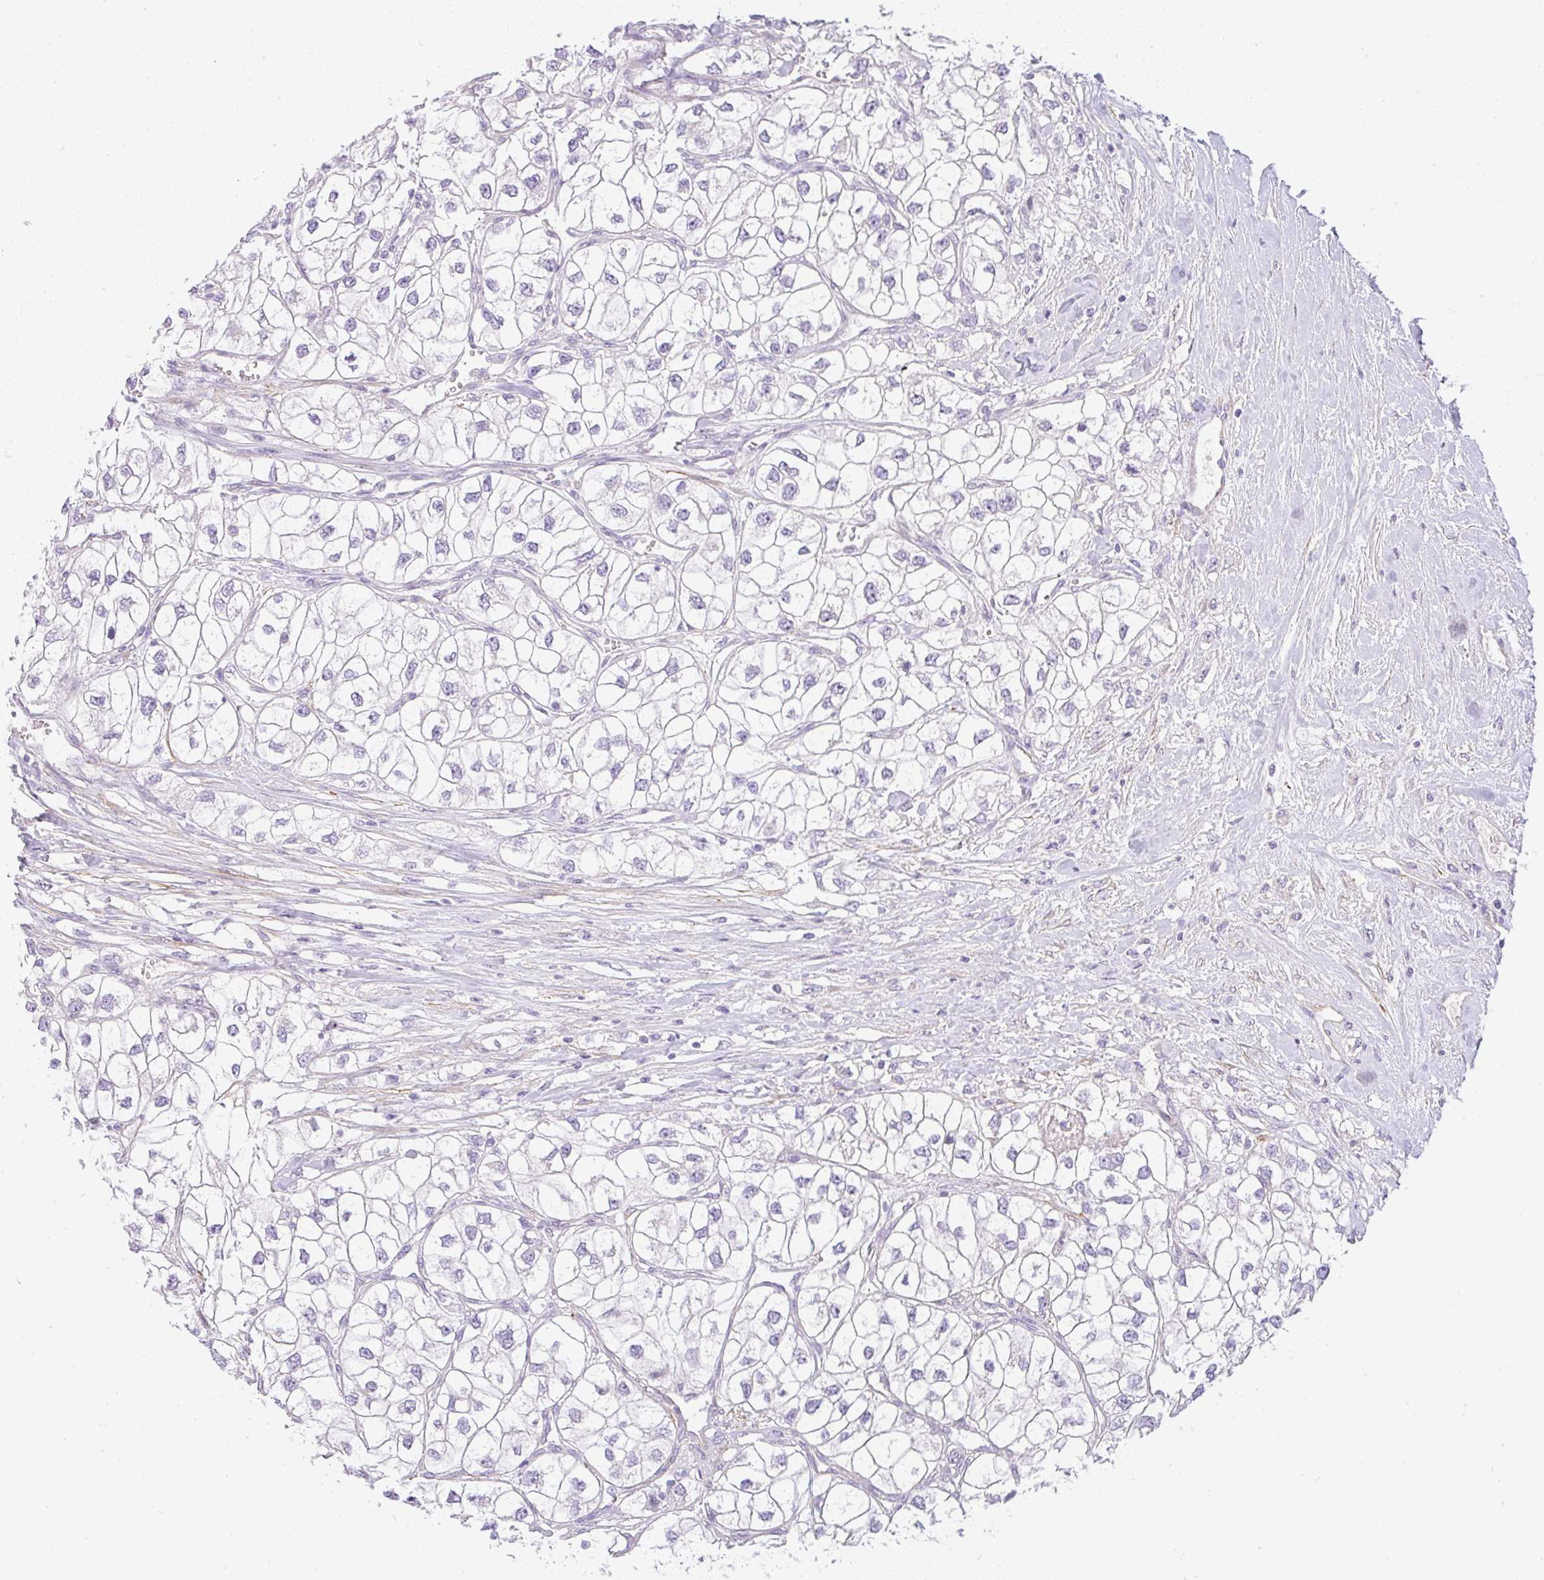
{"staining": {"intensity": "negative", "quantity": "none", "location": "none"}, "tissue": "renal cancer", "cell_type": "Tumor cells", "image_type": "cancer", "snomed": [{"axis": "morphology", "description": "Adenocarcinoma, NOS"}, {"axis": "topography", "description": "Kidney"}], "caption": "High power microscopy micrograph of an immunohistochemistry (IHC) image of adenocarcinoma (renal), revealing no significant positivity in tumor cells. (DAB immunohistochemistry visualized using brightfield microscopy, high magnification).", "gene": "LPAR4", "patient": {"sex": "male", "age": 59}}